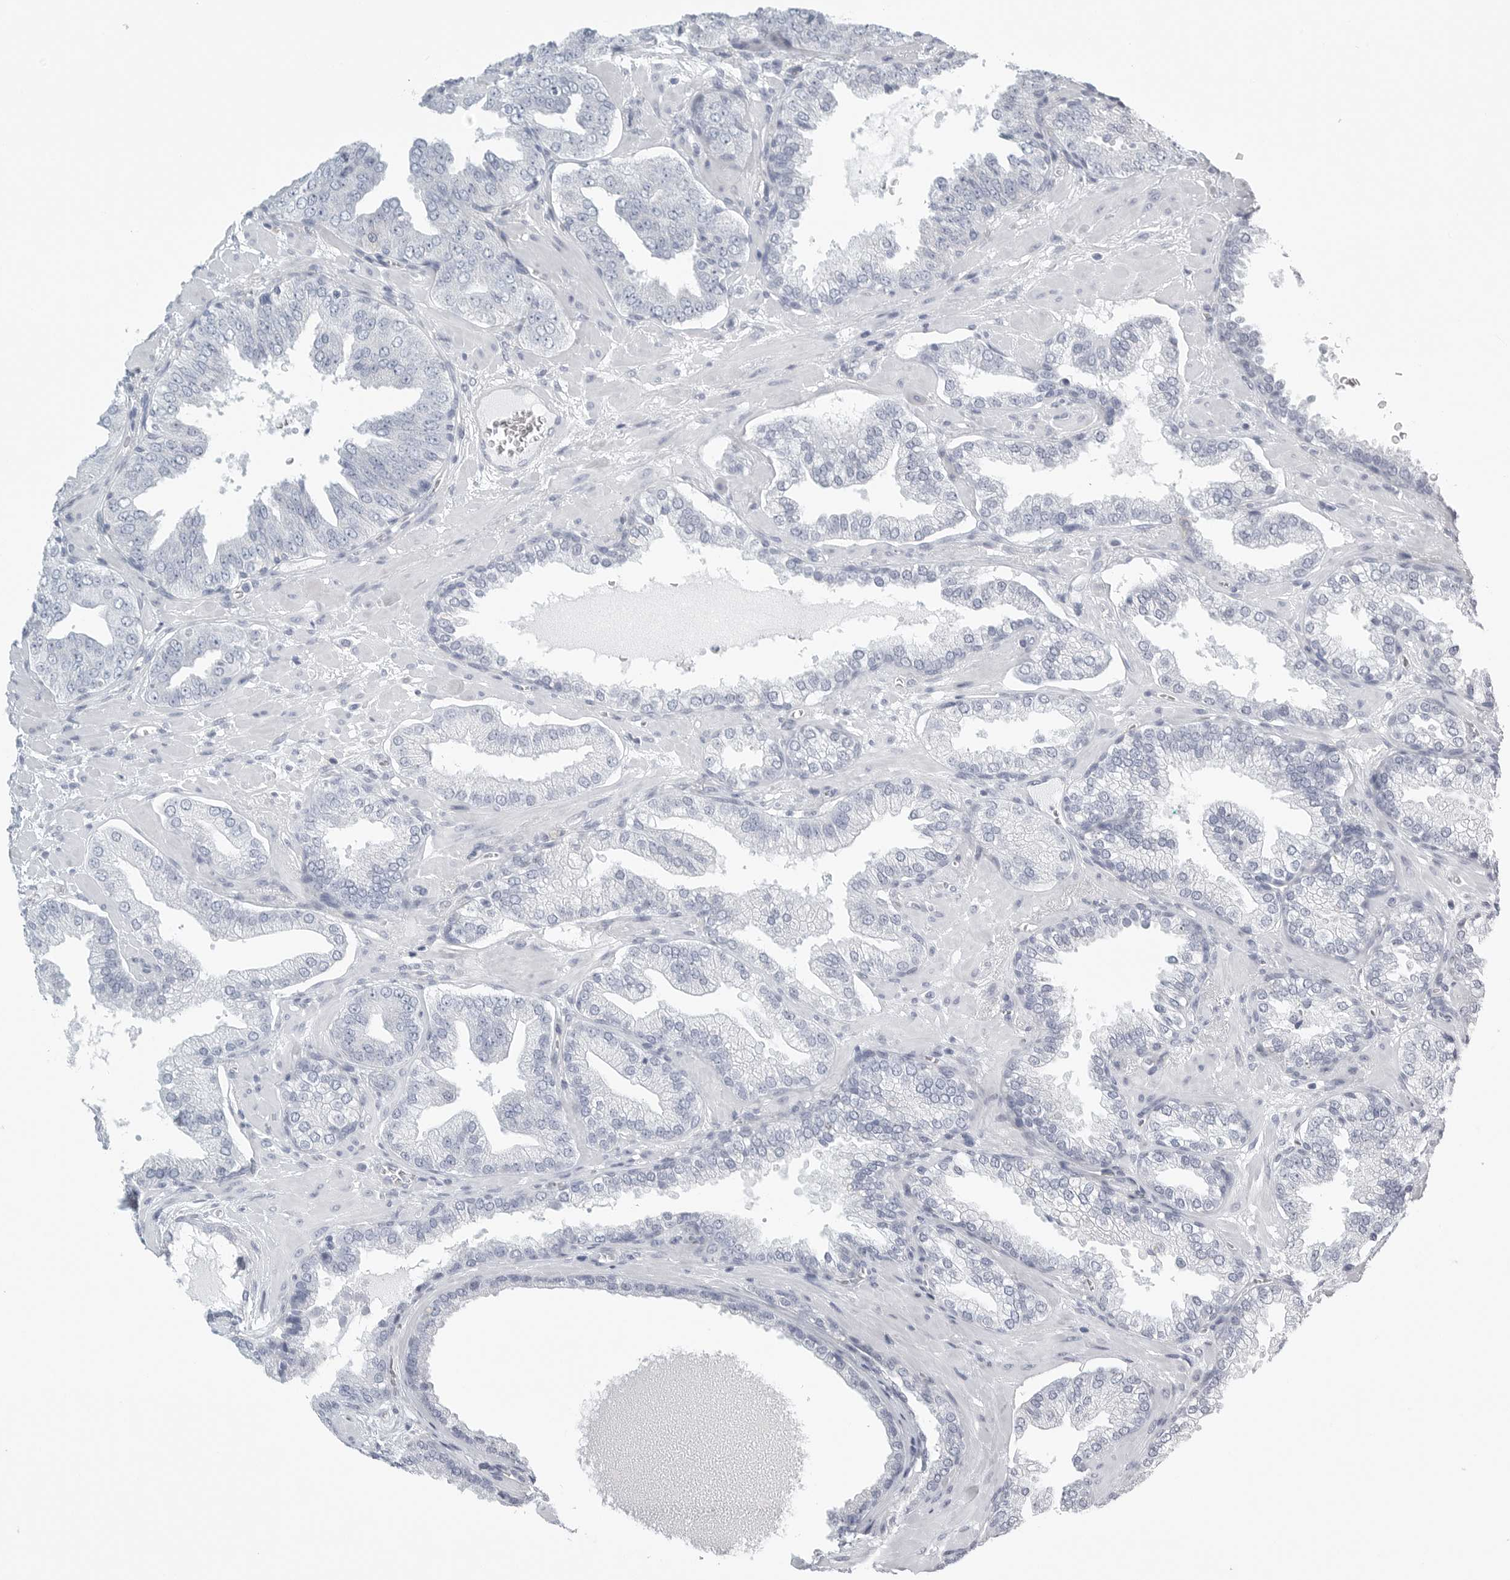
{"staining": {"intensity": "negative", "quantity": "none", "location": "none"}, "tissue": "prostate cancer", "cell_type": "Tumor cells", "image_type": "cancer", "snomed": [{"axis": "morphology", "description": "Adenocarcinoma, Low grade"}, {"axis": "topography", "description": "Prostate"}], "caption": "Immunohistochemistry (IHC) of prostate low-grade adenocarcinoma displays no expression in tumor cells.", "gene": "TNR", "patient": {"sex": "male", "age": 62}}